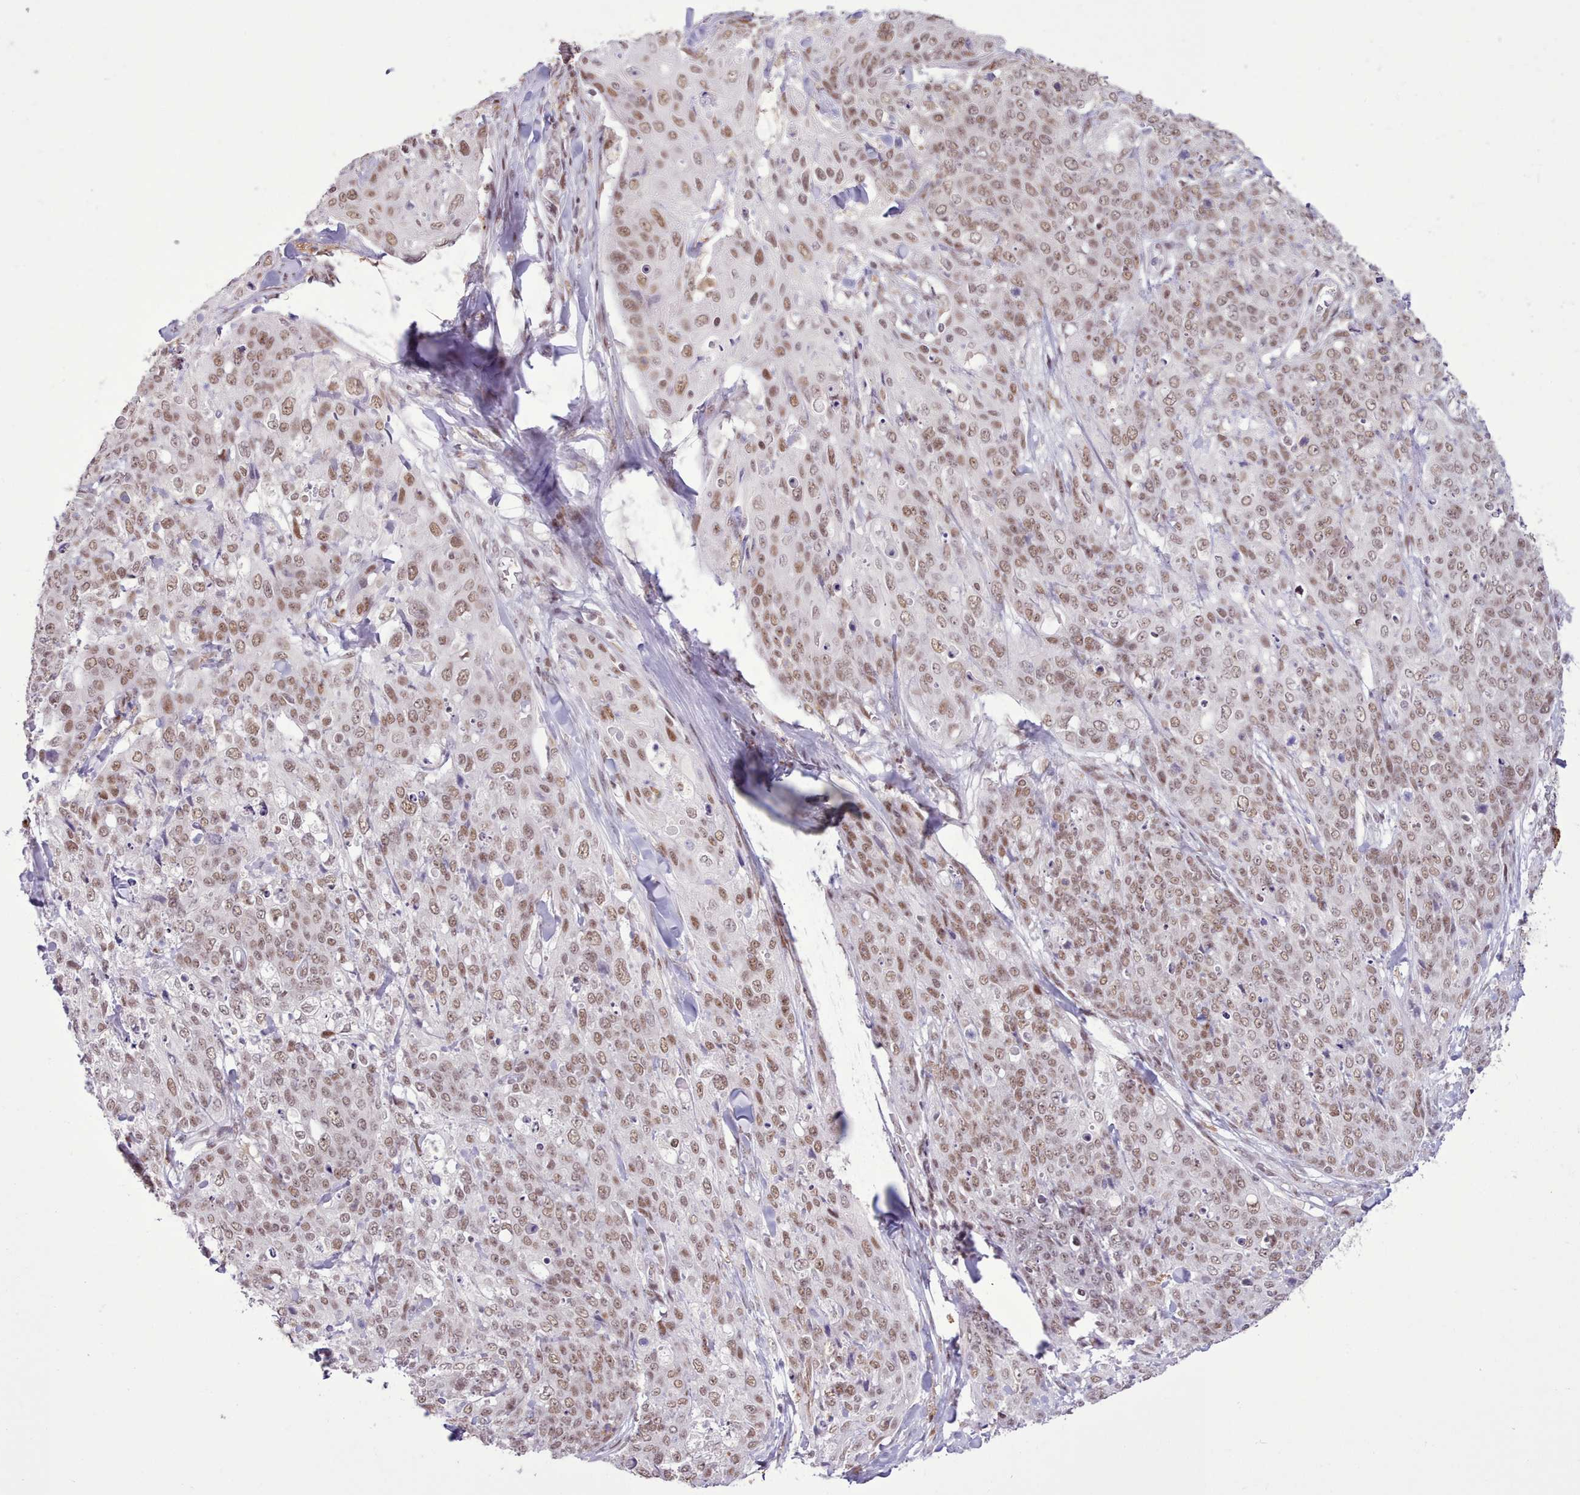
{"staining": {"intensity": "moderate", "quantity": ">75%", "location": "nuclear"}, "tissue": "skin cancer", "cell_type": "Tumor cells", "image_type": "cancer", "snomed": [{"axis": "morphology", "description": "Squamous cell carcinoma, NOS"}, {"axis": "topography", "description": "Skin"}, {"axis": "topography", "description": "Vulva"}], "caption": "DAB (3,3'-diaminobenzidine) immunohistochemical staining of human skin cancer (squamous cell carcinoma) demonstrates moderate nuclear protein staining in about >75% of tumor cells.", "gene": "TAF15", "patient": {"sex": "female", "age": 85}}